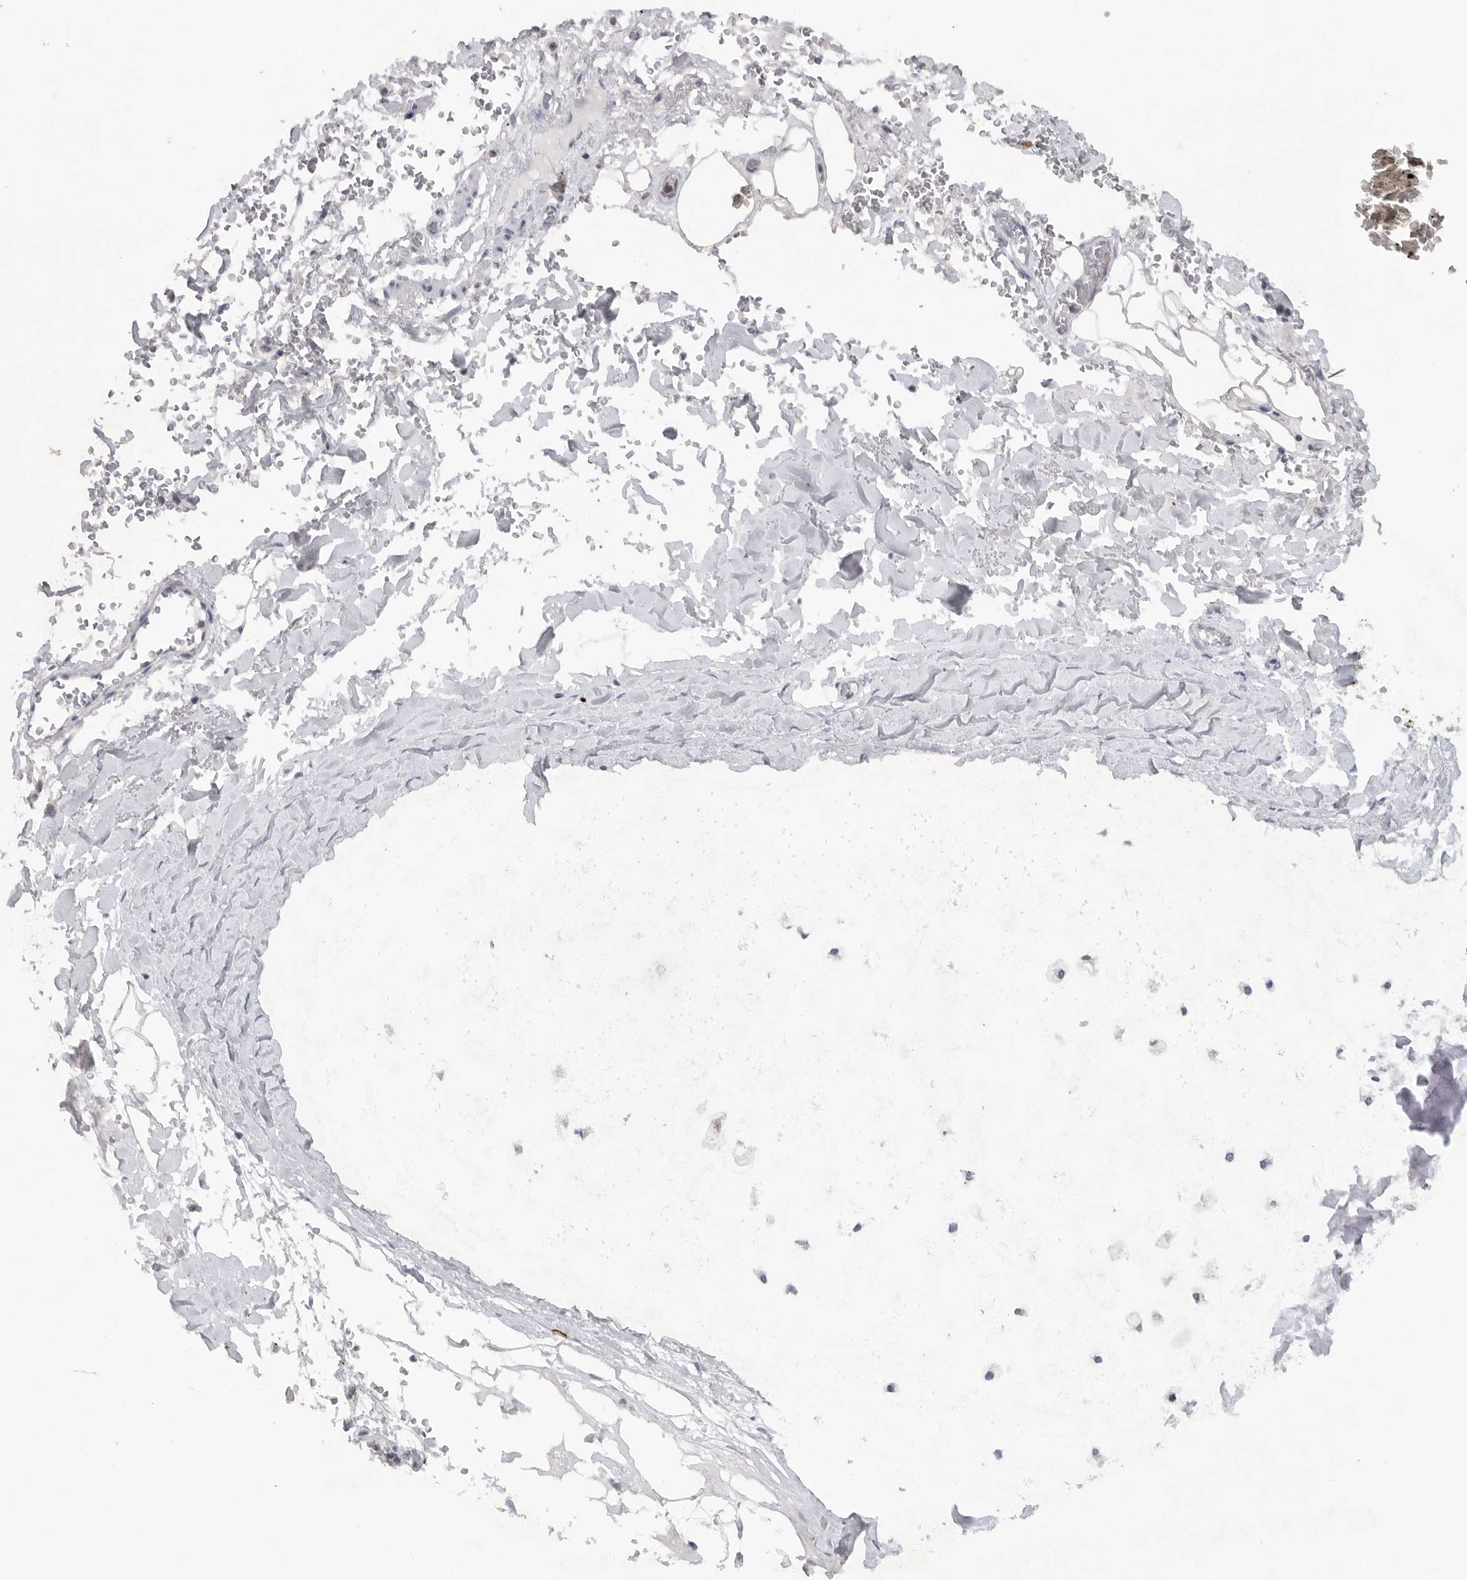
{"staining": {"intensity": "moderate", "quantity": "<25%", "location": "cytoplasmic/membranous"}, "tissue": "adipose tissue", "cell_type": "Adipocytes", "image_type": "normal", "snomed": [{"axis": "morphology", "description": "Normal tissue, NOS"}, {"axis": "topography", "description": "Cartilage tissue"}], "caption": "Adipose tissue stained with DAB (3,3'-diaminobenzidine) immunohistochemistry displays low levels of moderate cytoplasmic/membranous expression in about <25% of adipocytes. (DAB (3,3'-diaminobenzidine) = brown stain, brightfield microscopy at high magnification).", "gene": "TMEM69", "patient": {"sex": "female", "age": 63}}